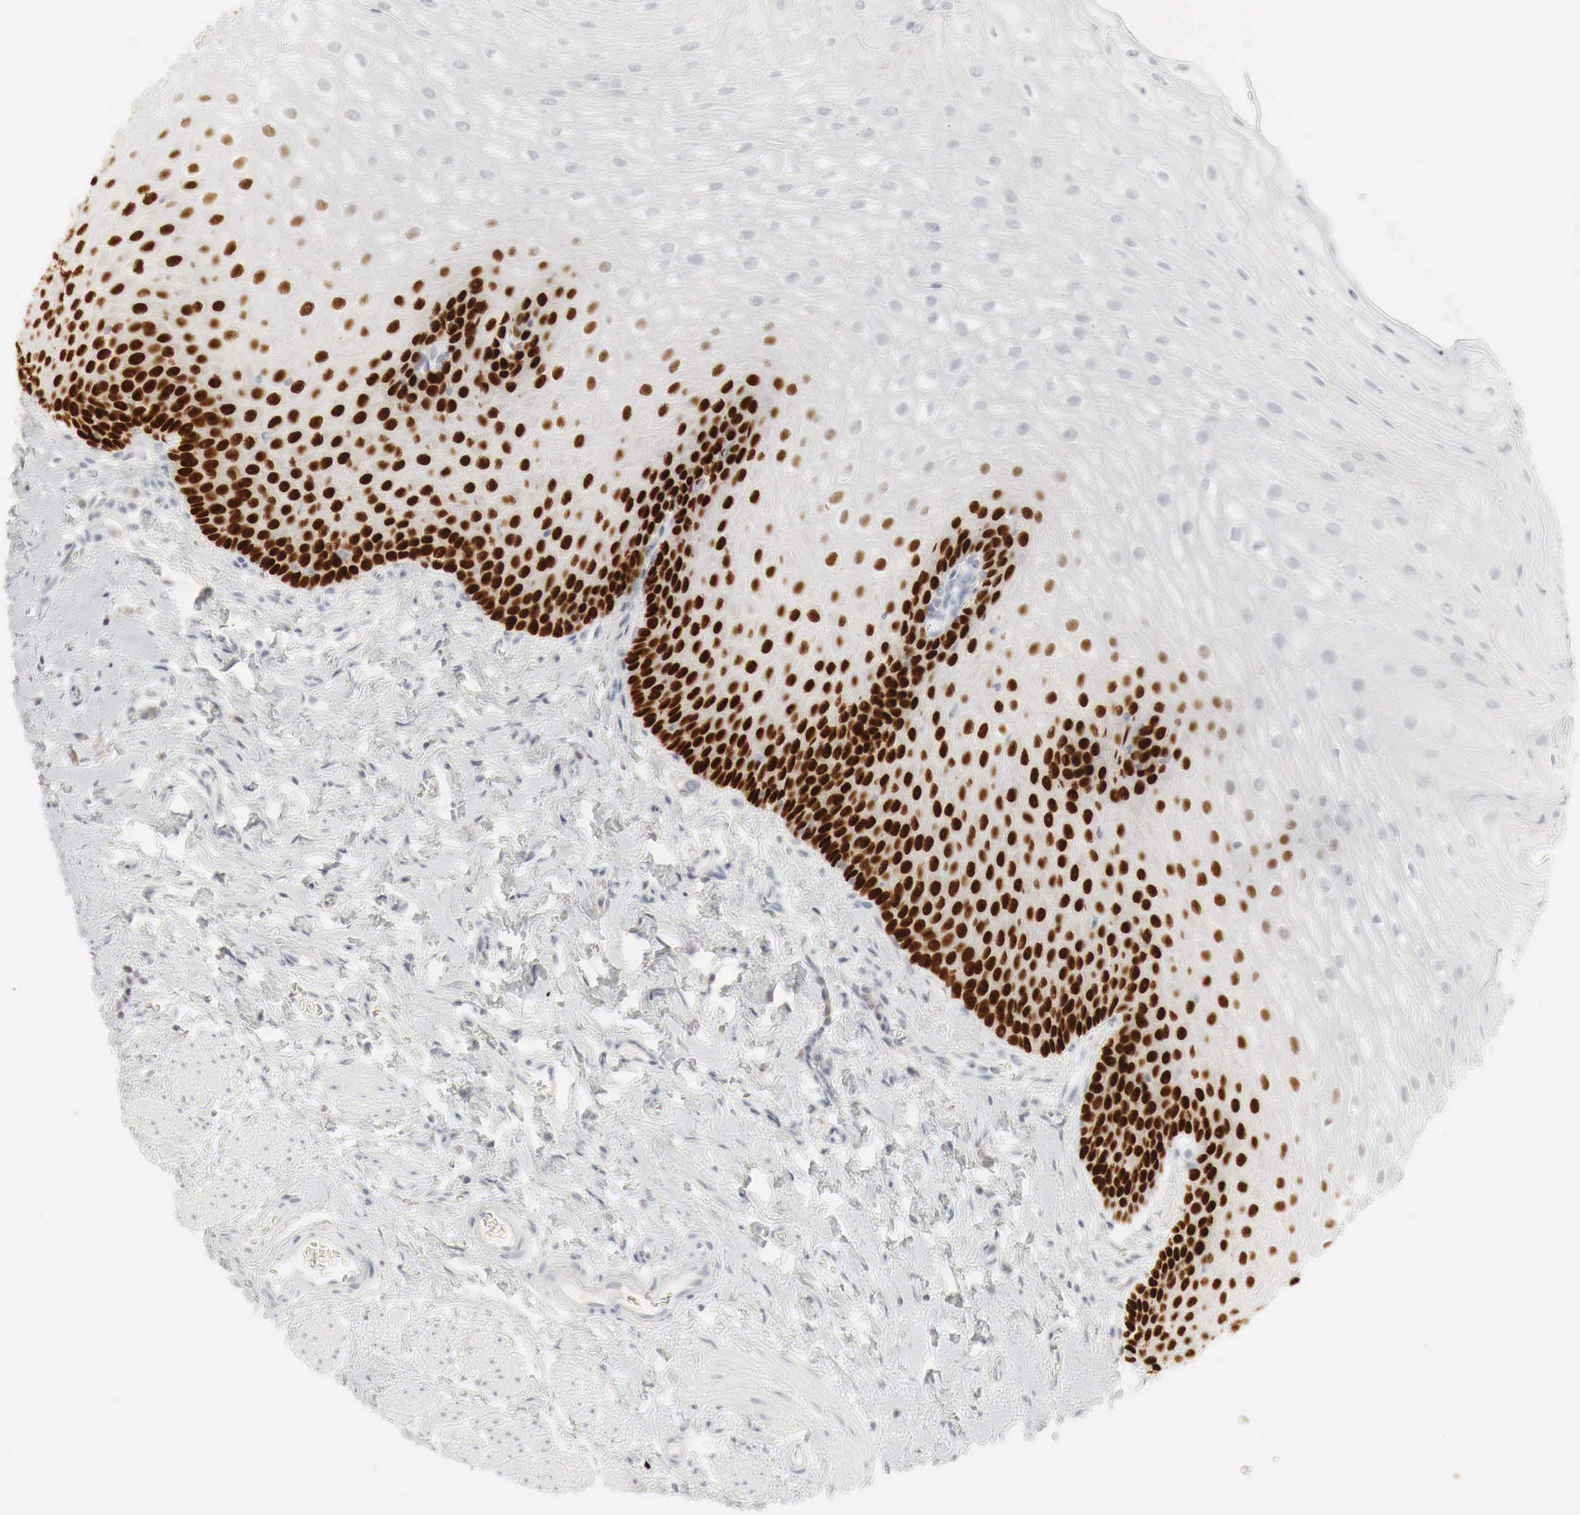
{"staining": {"intensity": "strong", "quantity": "25%-75%", "location": "nuclear"}, "tissue": "esophagus", "cell_type": "Squamous epithelial cells", "image_type": "normal", "snomed": [{"axis": "morphology", "description": "Normal tissue, NOS"}, {"axis": "topography", "description": "Esophagus"}], "caption": "Immunohistochemical staining of unremarkable esophagus reveals 25%-75% levels of strong nuclear protein staining in approximately 25%-75% of squamous epithelial cells. Immunohistochemistry (ihc) stains the protein in brown and the nuclei are stained blue.", "gene": "TP63", "patient": {"sex": "male", "age": 70}}